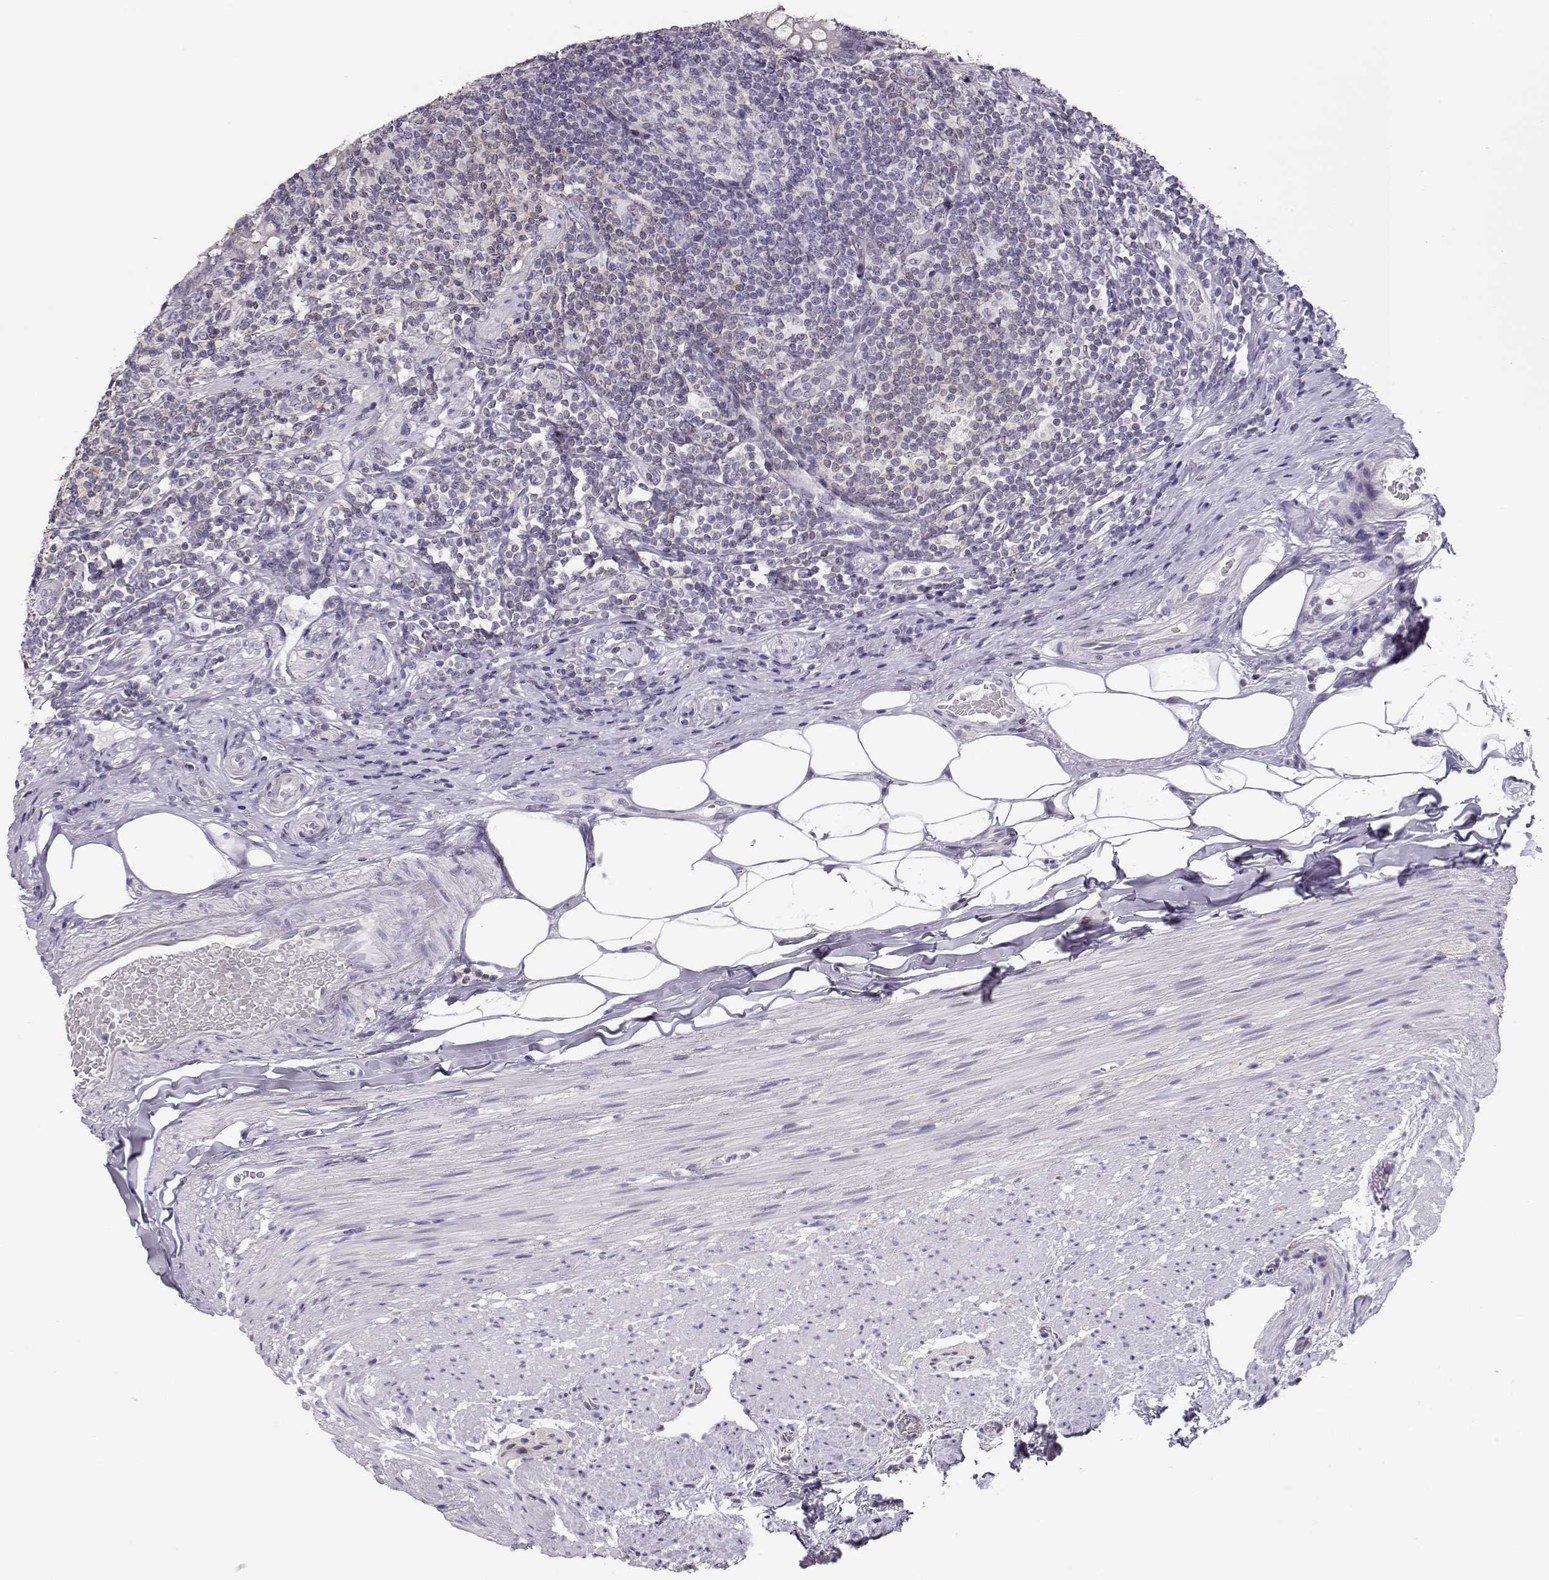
{"staining": {"intensity": "negative", "quantity": "none", "location": "none"}, "tissue": "appendix", "cell_type": "Lymphoid tissue", "image_type": "normal", "snomed": [{"axis": "morphology", "description": "Normal tissue, NOS"}, {"axis": "topography", "description": "Appendix"}], "caption": "An image of appendix stained for a protein exhibits no brown staining in lymphoid tissue.", "gene": "TEPP", "patient": {"sex": "male", "age": 47}}